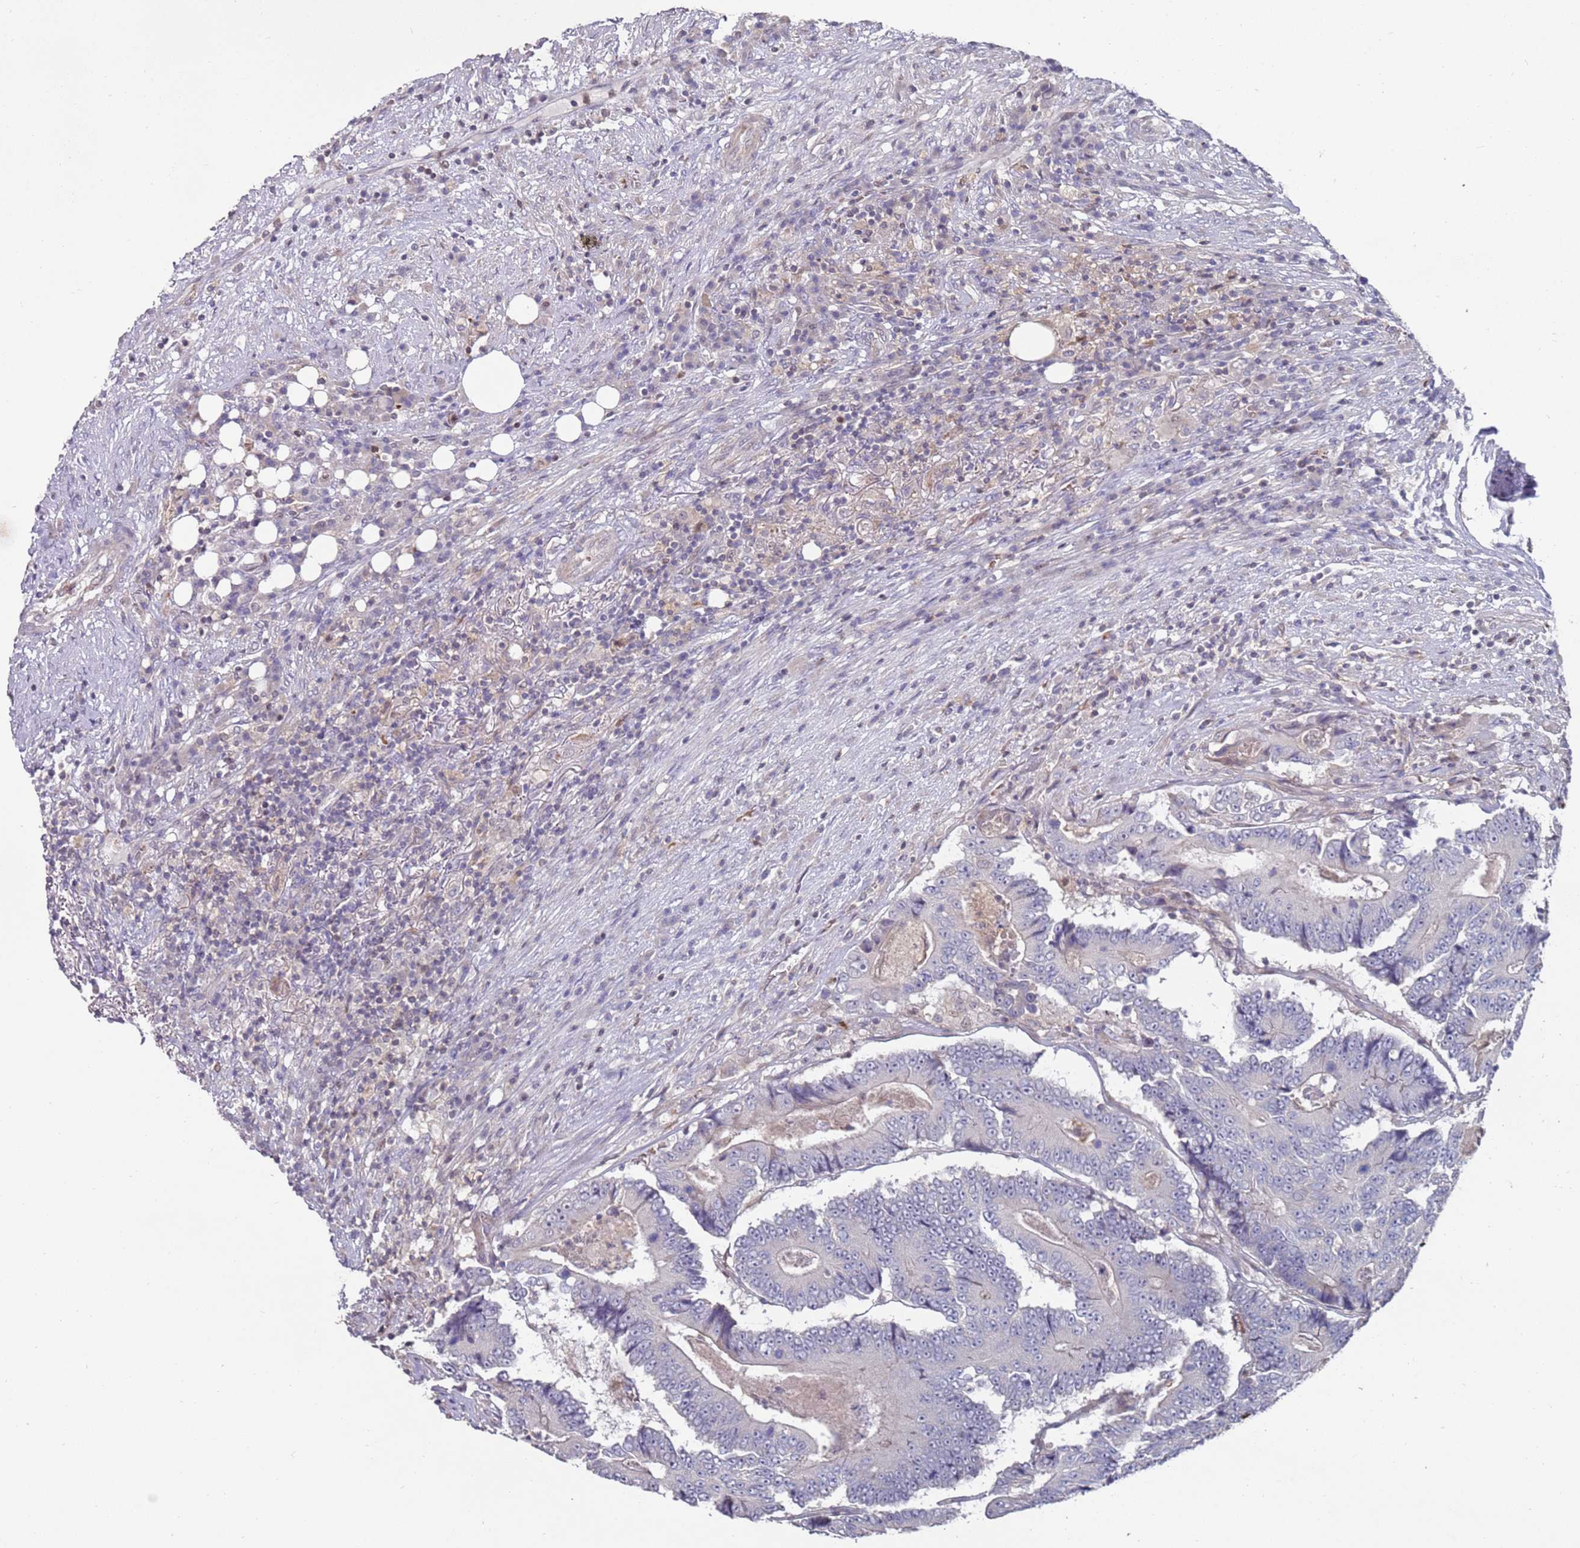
{"staining": {"intensity": "negative", "quantity": "none", "location": "none"}, "tissue": "colorectal cancer", "cell_type": "Tumor cells", "image_type": "cancer", "snomed": [{"axis": "morphology", "description": "Adenocarcinoma, NOS"}, {"axis": "topography", "description": "Colon"}], "caption": "IHC of colorectal cancer displays no positivity in tumor cells.", "gene": "LACC1", "patient": {"sex": "male", "age": 83}}